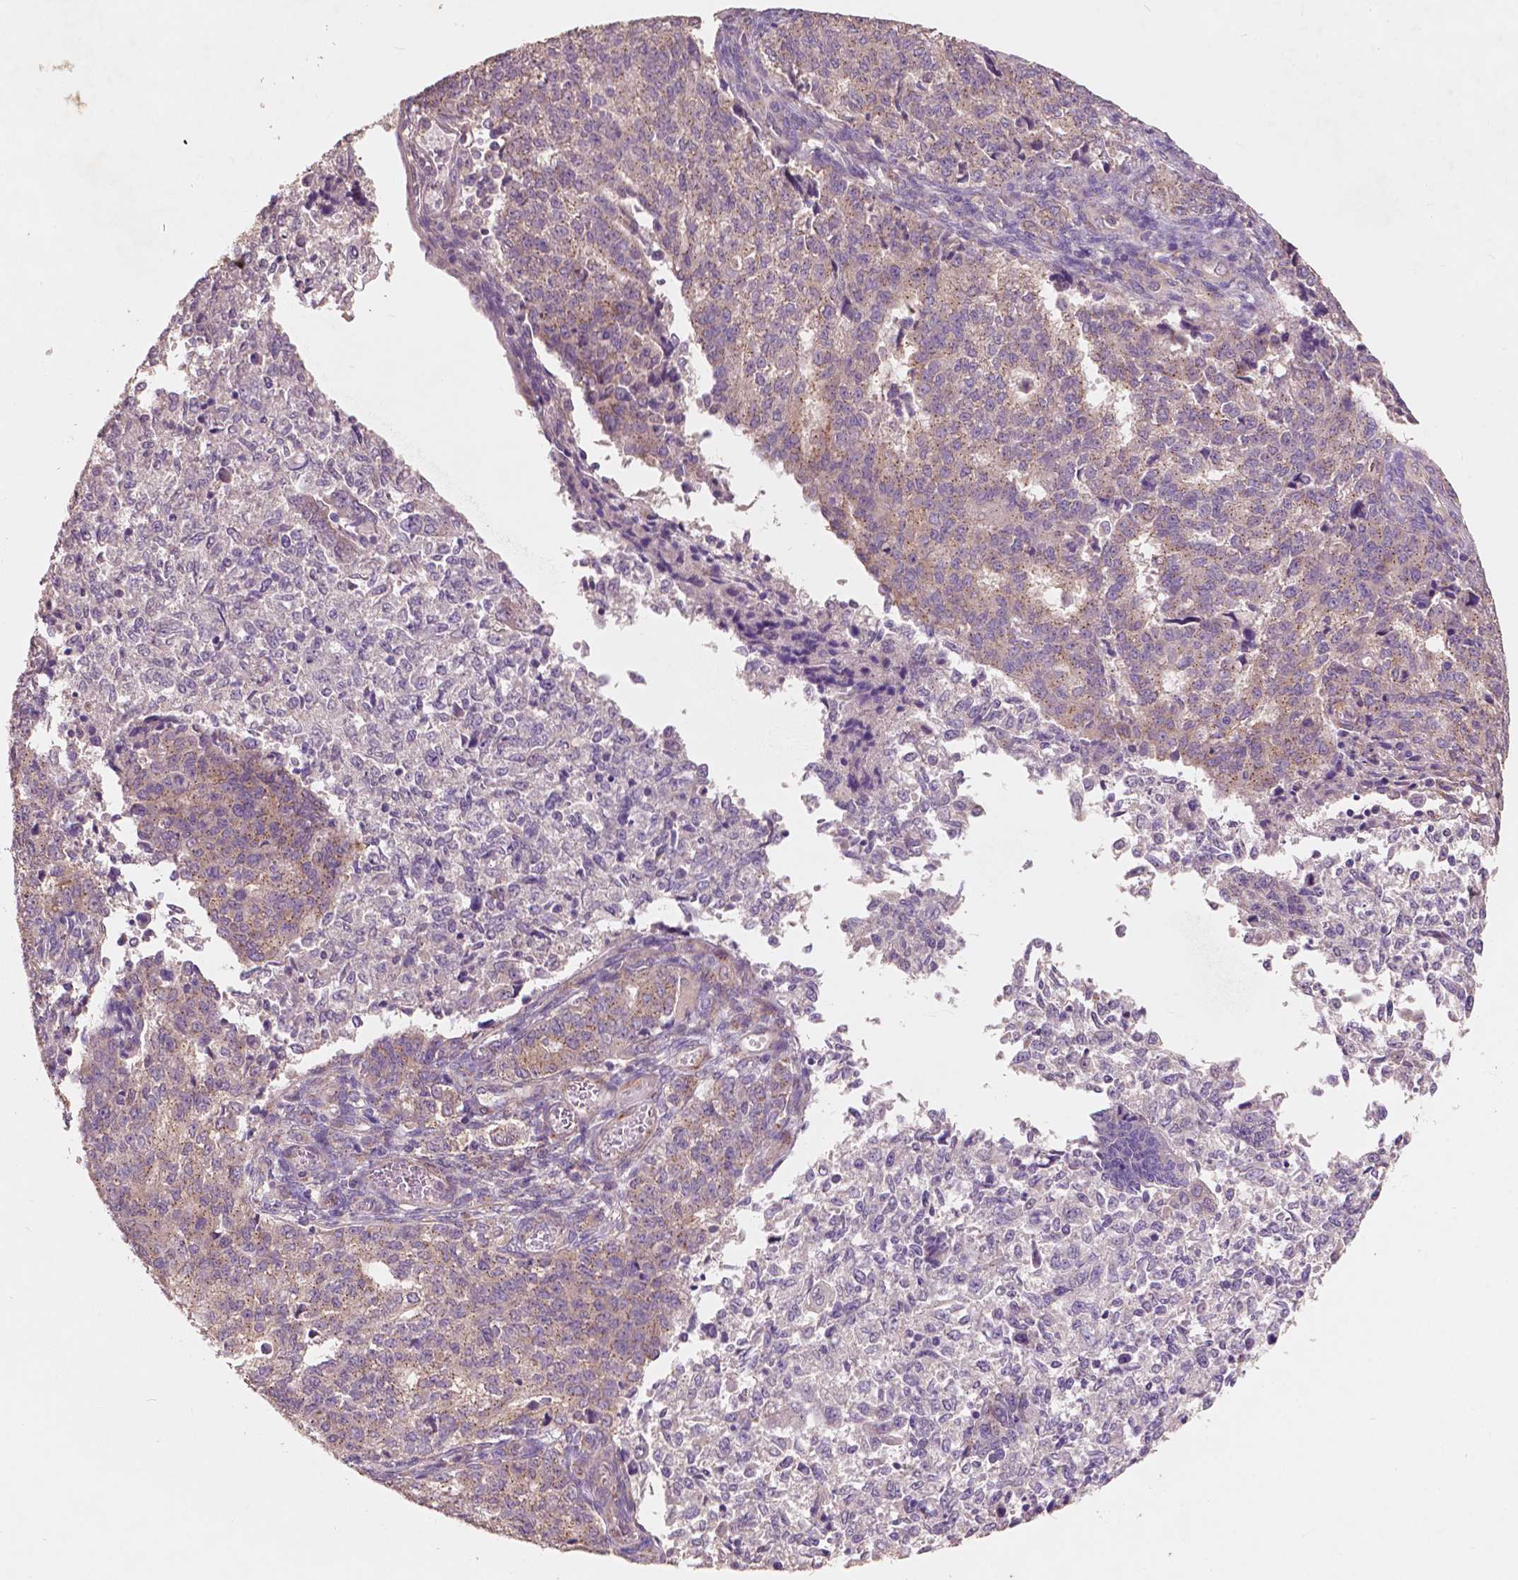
{"staining": {"intensity": "weak", "quantity": "25%-75%", "location": "cytoplasmic/membranous"}, "tissue": "endometrial cancer", "cell_type": "Tumor cells", "image_type": "cancer", "snomed": [{"axis": "morphology", "description": "Adenocarcinoma, NOS"}, {"axis": "topography", "description": "Endometrium"}], "caption": "Protein expression analysis of endometrial adenocarcinoma shows weak cytoplasmic/membranous expression in approximately 25%-75% of tumor cells.", "gene": "CHPT1", "patient": {"sex": "female", "age": 50}}